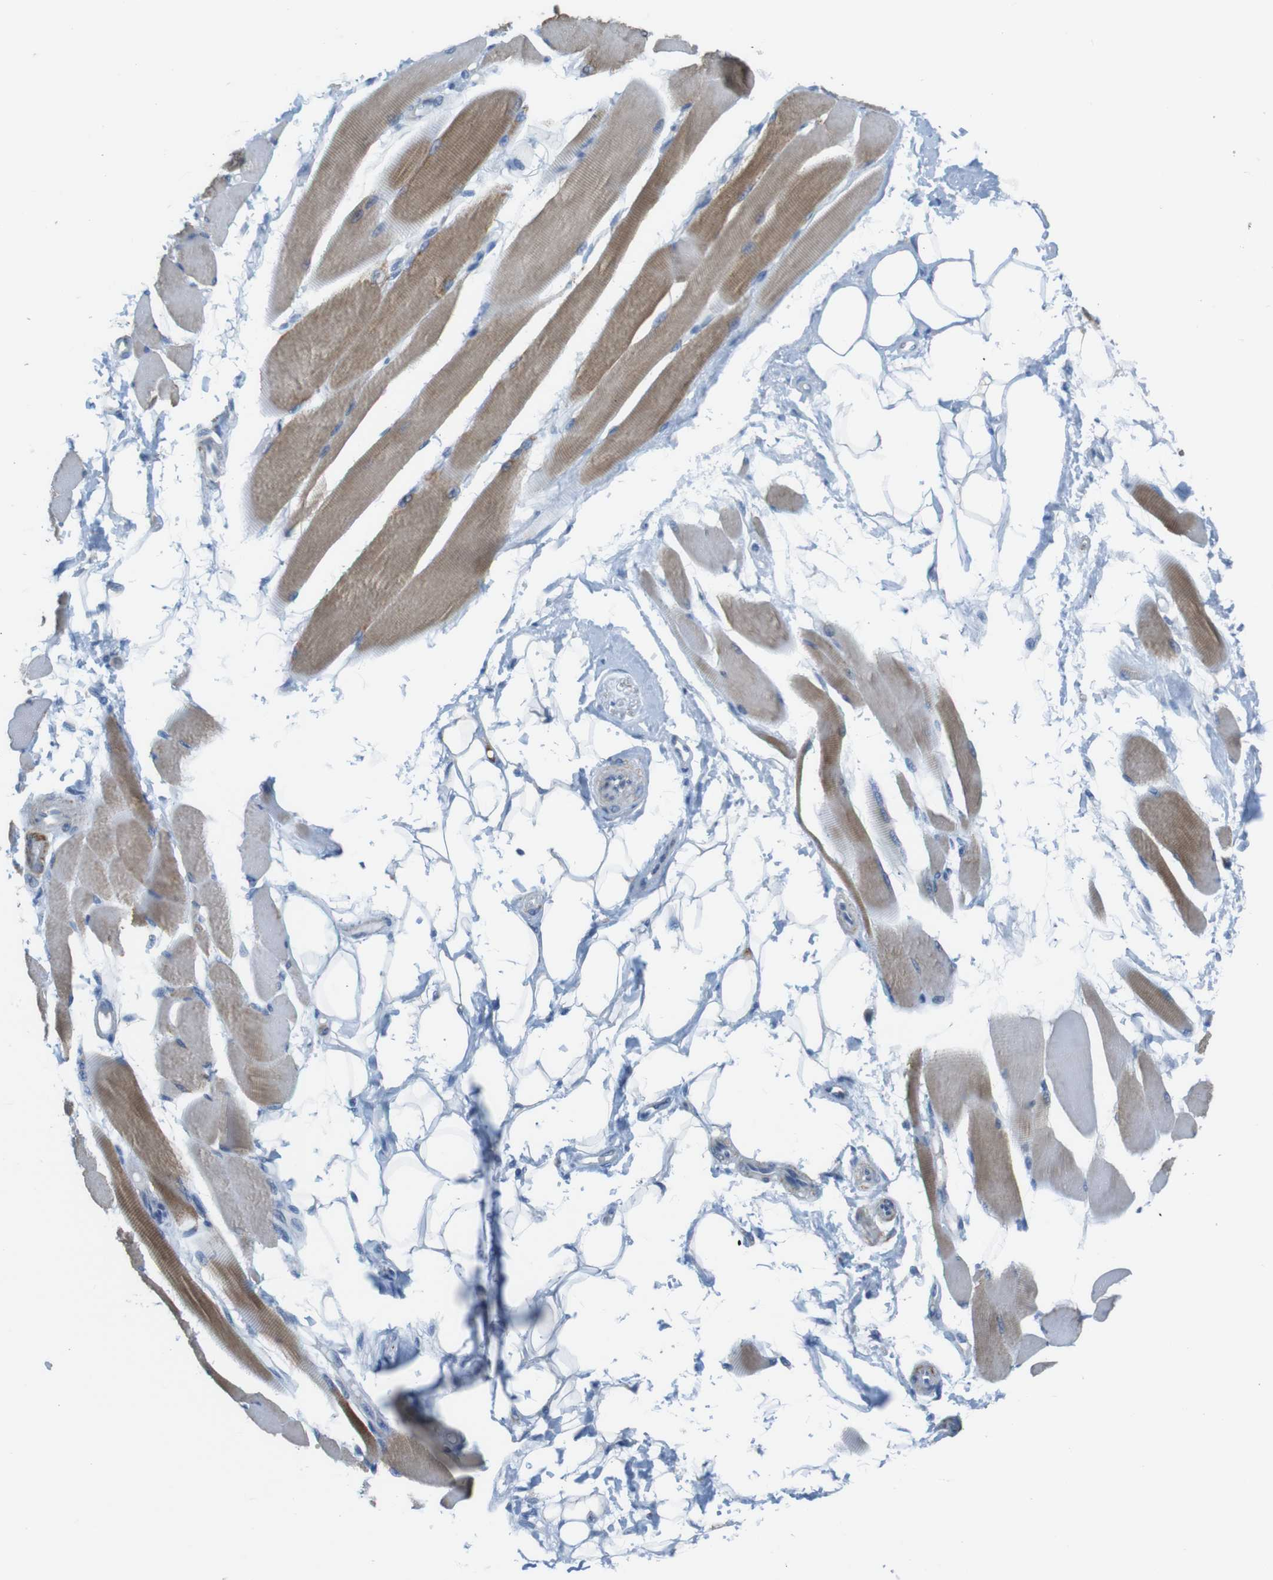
{"staining": {"intensity": "moderate", "quantity": ">75%", "location": "cytoplasmic/membranous"}, "tissue": "skeletal muscle", "cell_type": "Myocytes", "image_type": "normal", "snomed": [{"axis": "morphology", "description": "Normal tissue, NOS"}, {"axis": "topography", "description": "Skeletal muscle"}, {"axis": "topography", "description": "Peripheral nerve tissue"}], "caption": "Human skeletal muscle stained with a brown dye demonstrates moderate cytoplasmic/membranous positive positivity in about >75% of myocytes.", "gene": "GRIK1", "patient": {"sex": "female", "age": 84}}